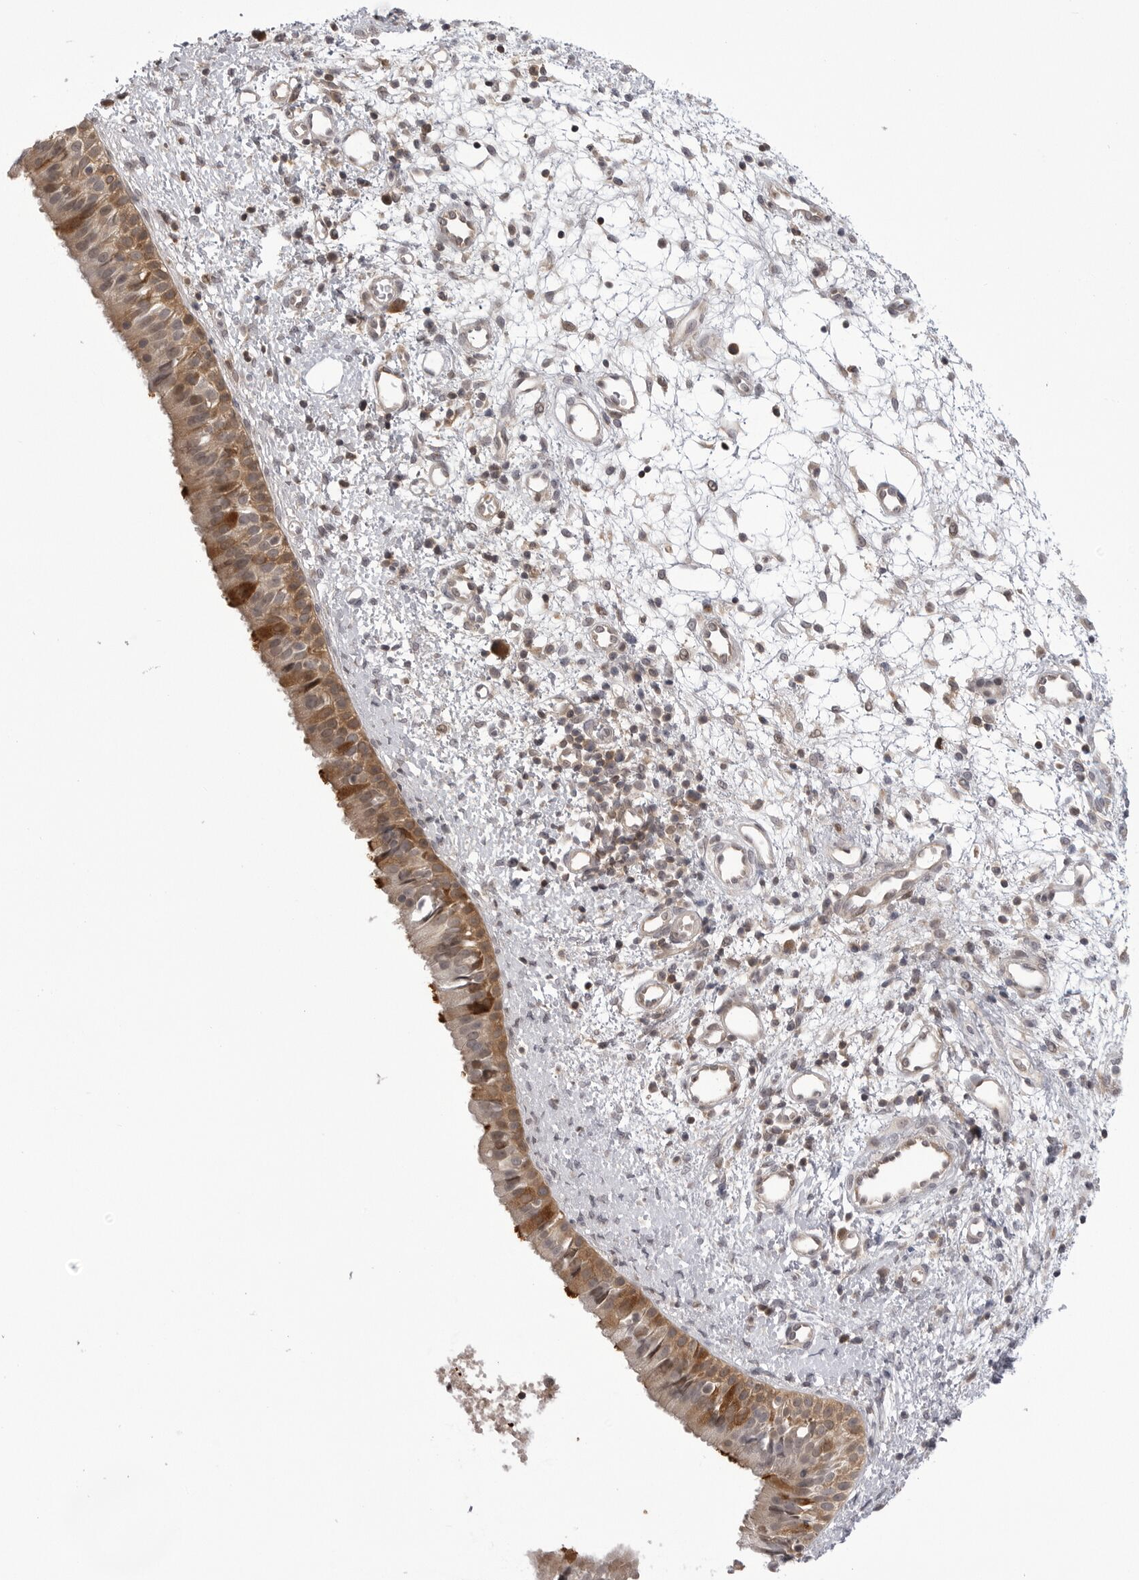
{"staining": {"intensity": "moderate", "quantity": ">75%", "location": "cytoplasmic/membranous"}, "tissue": "nasopharynx", "cell_type": "Respiratory epithelial cells", "image_type": "normal", "snomed": [{"axis": "morphology", "description": "Normal tissue, NOS"}, {"axis": "topography", "description": "Nasopharynx"}], "caption": "Nasopharynx stained with a brown dye shows moderate cytoplasmic/membranous positive positivity in about >75% of respiratory epithelial cells.", "gene": "PTK2B", "patient": {"sex": "male", "age": 22}}